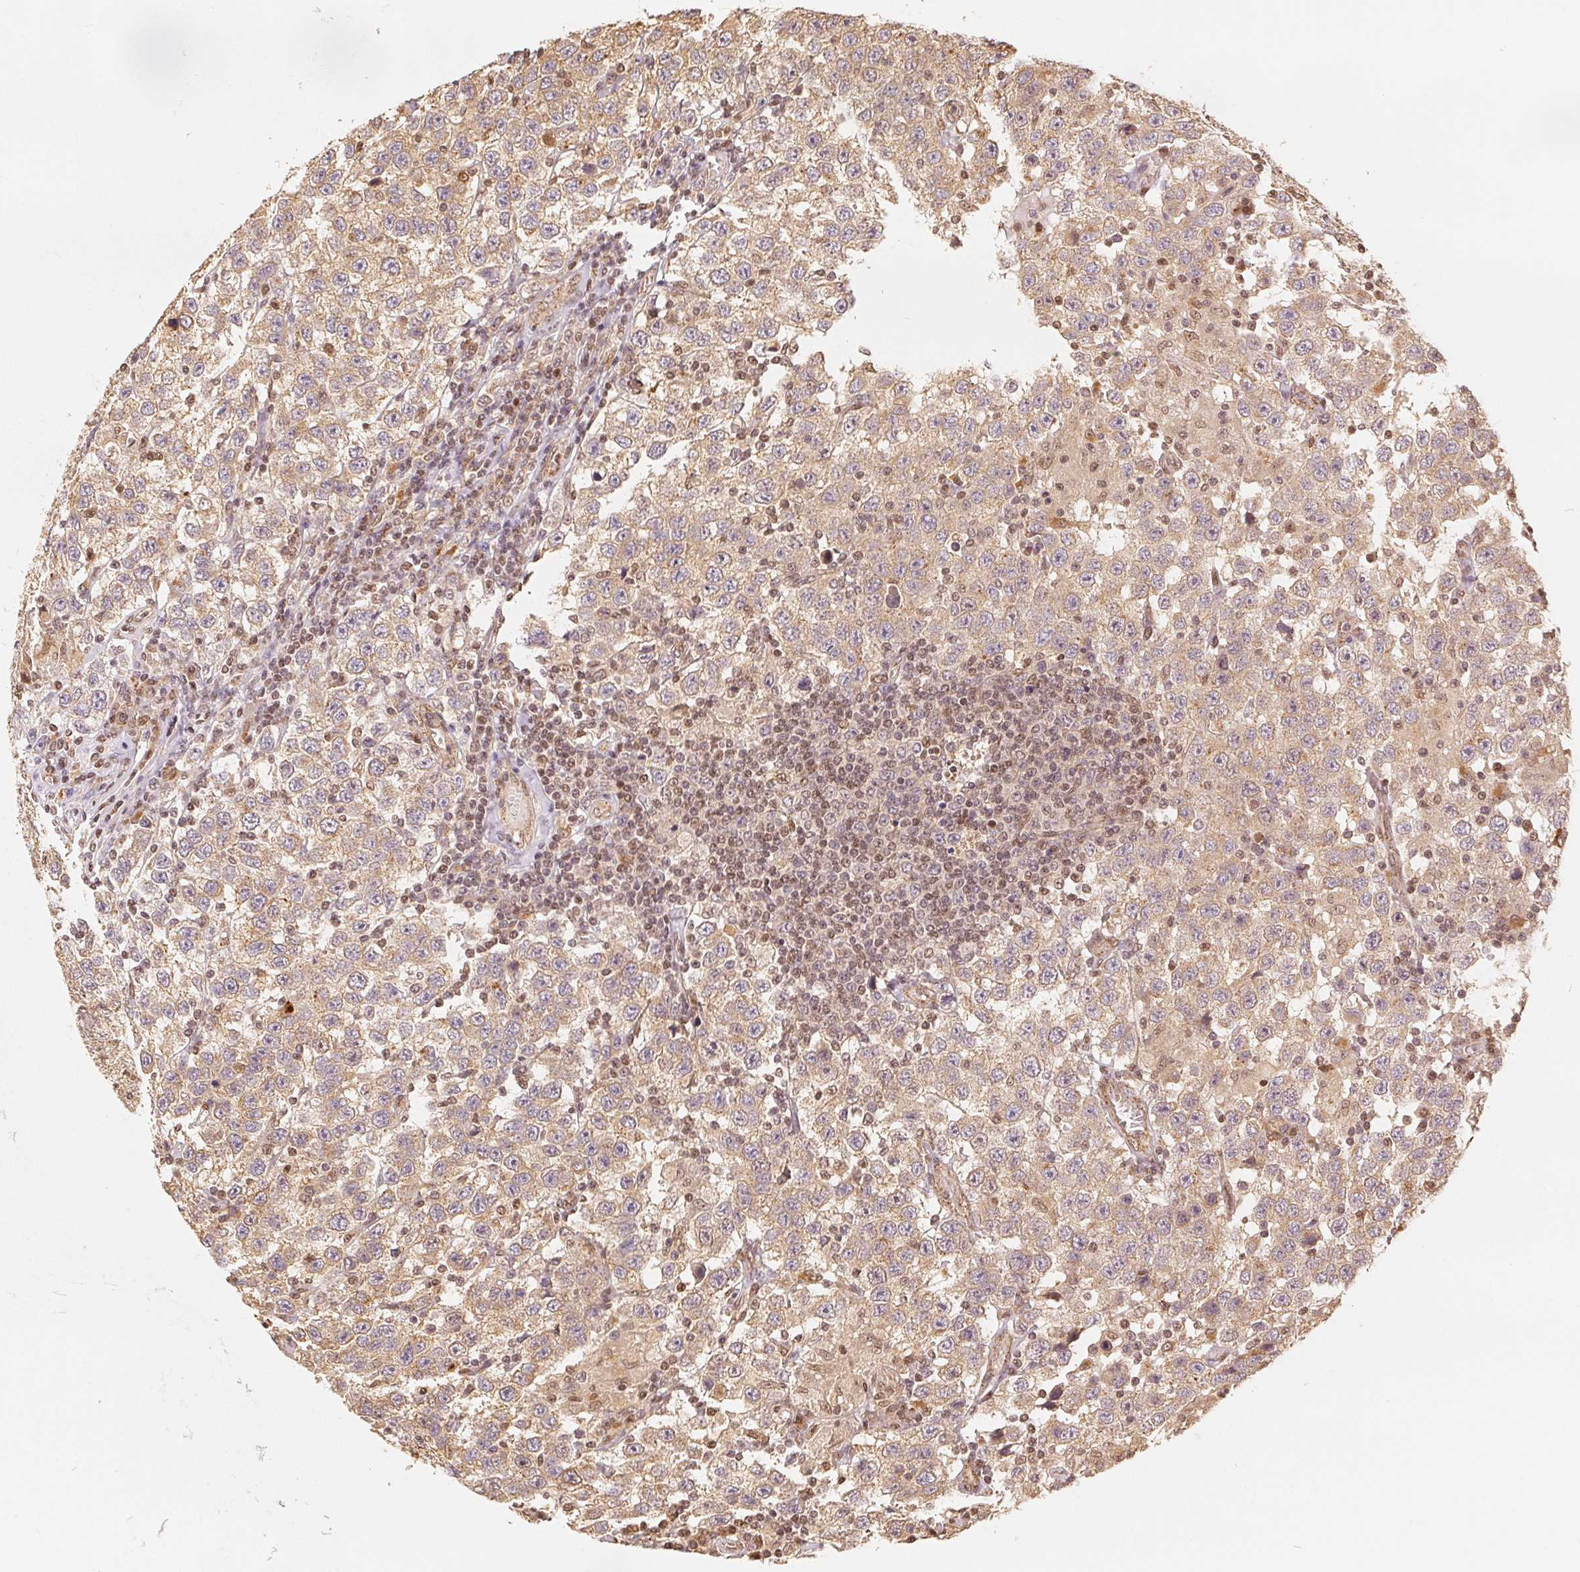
{"staining": {"intensity": "moderate", "quantity": ">75%", "location": "cytoplasmic/membranous"}, "tissue": "testis cancer", "cell_type": "Tumor cells", "image_type": "cancer", "snomed": [{"axis": "morphology", "description": "Seminoma, NOS"}, {"axis": "topography", "description": "Testis"}], "caption": "IHC photomicrograph of neoplastic tissue: human testis cancer stained using IHC displays medium levels of moderate protein expression localized specifically in the cytoplasmic/membranous of tumor cells, appearing as a cytoplasmic/membranous brown color.", "gene": "GUSB", "patient": {"sex": "male", "age": 41}}